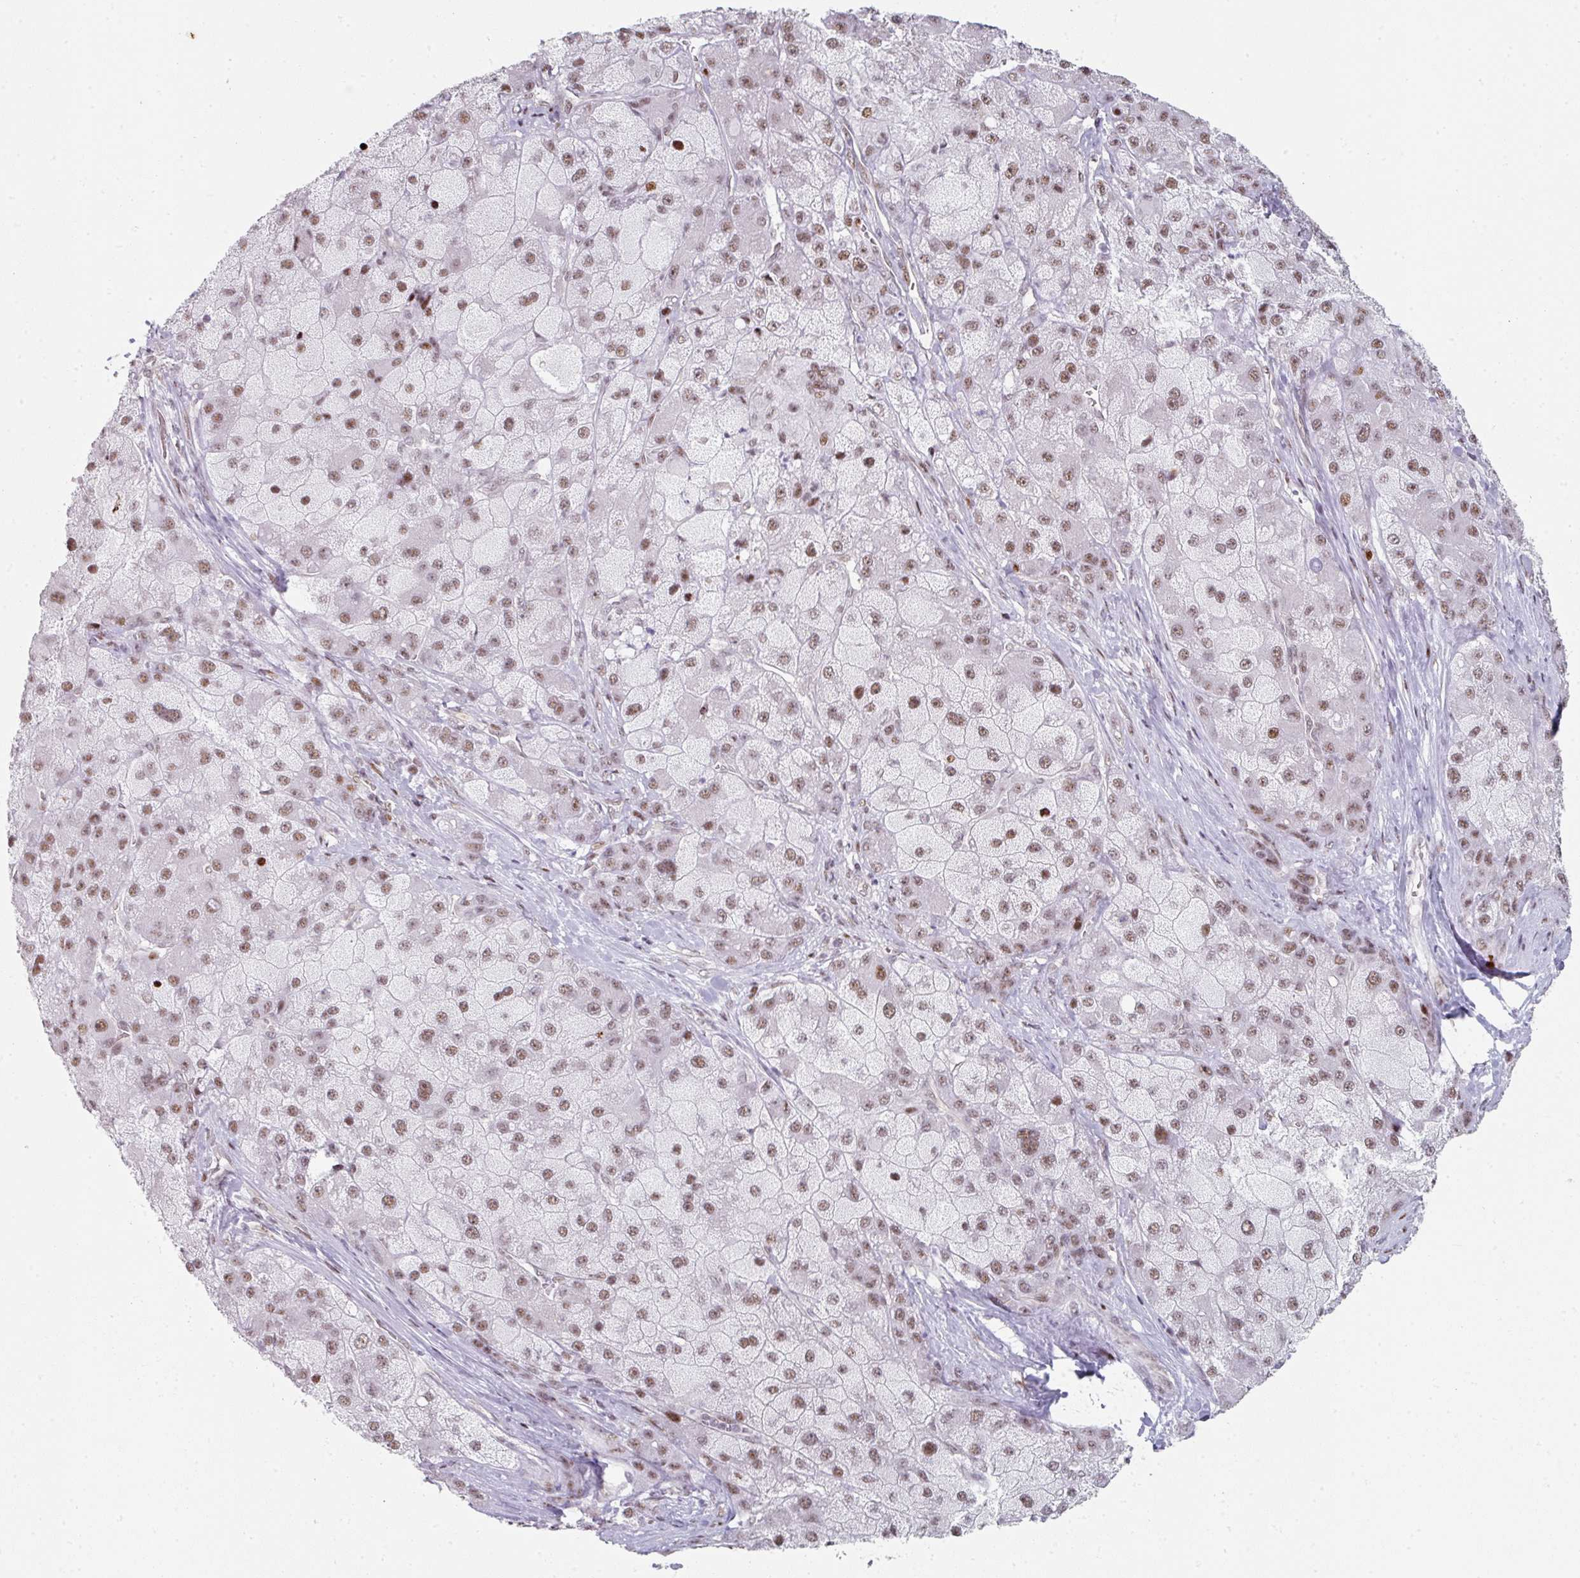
{"staining": {"intensity": "moderate", "quantity": ">75%", "location": "nuclear"}, "tissue": "liver cancer", "cell_type": "Tumor cells", "image_type": "cancer", "snomed": [{"axis": "morphology", "description": "Carcinoma, Hepatocellular, NOS"}, {"axis": "topography", "description": "Liver"}], "caption": "A photomicrograph of human hepatocellular carcinoma (liver) stained for a protein demonstrates moderate nuclear brown staining in tumor cells.", "gene": "SF3B5", "patient": {"sex": "male", "age": 67}}